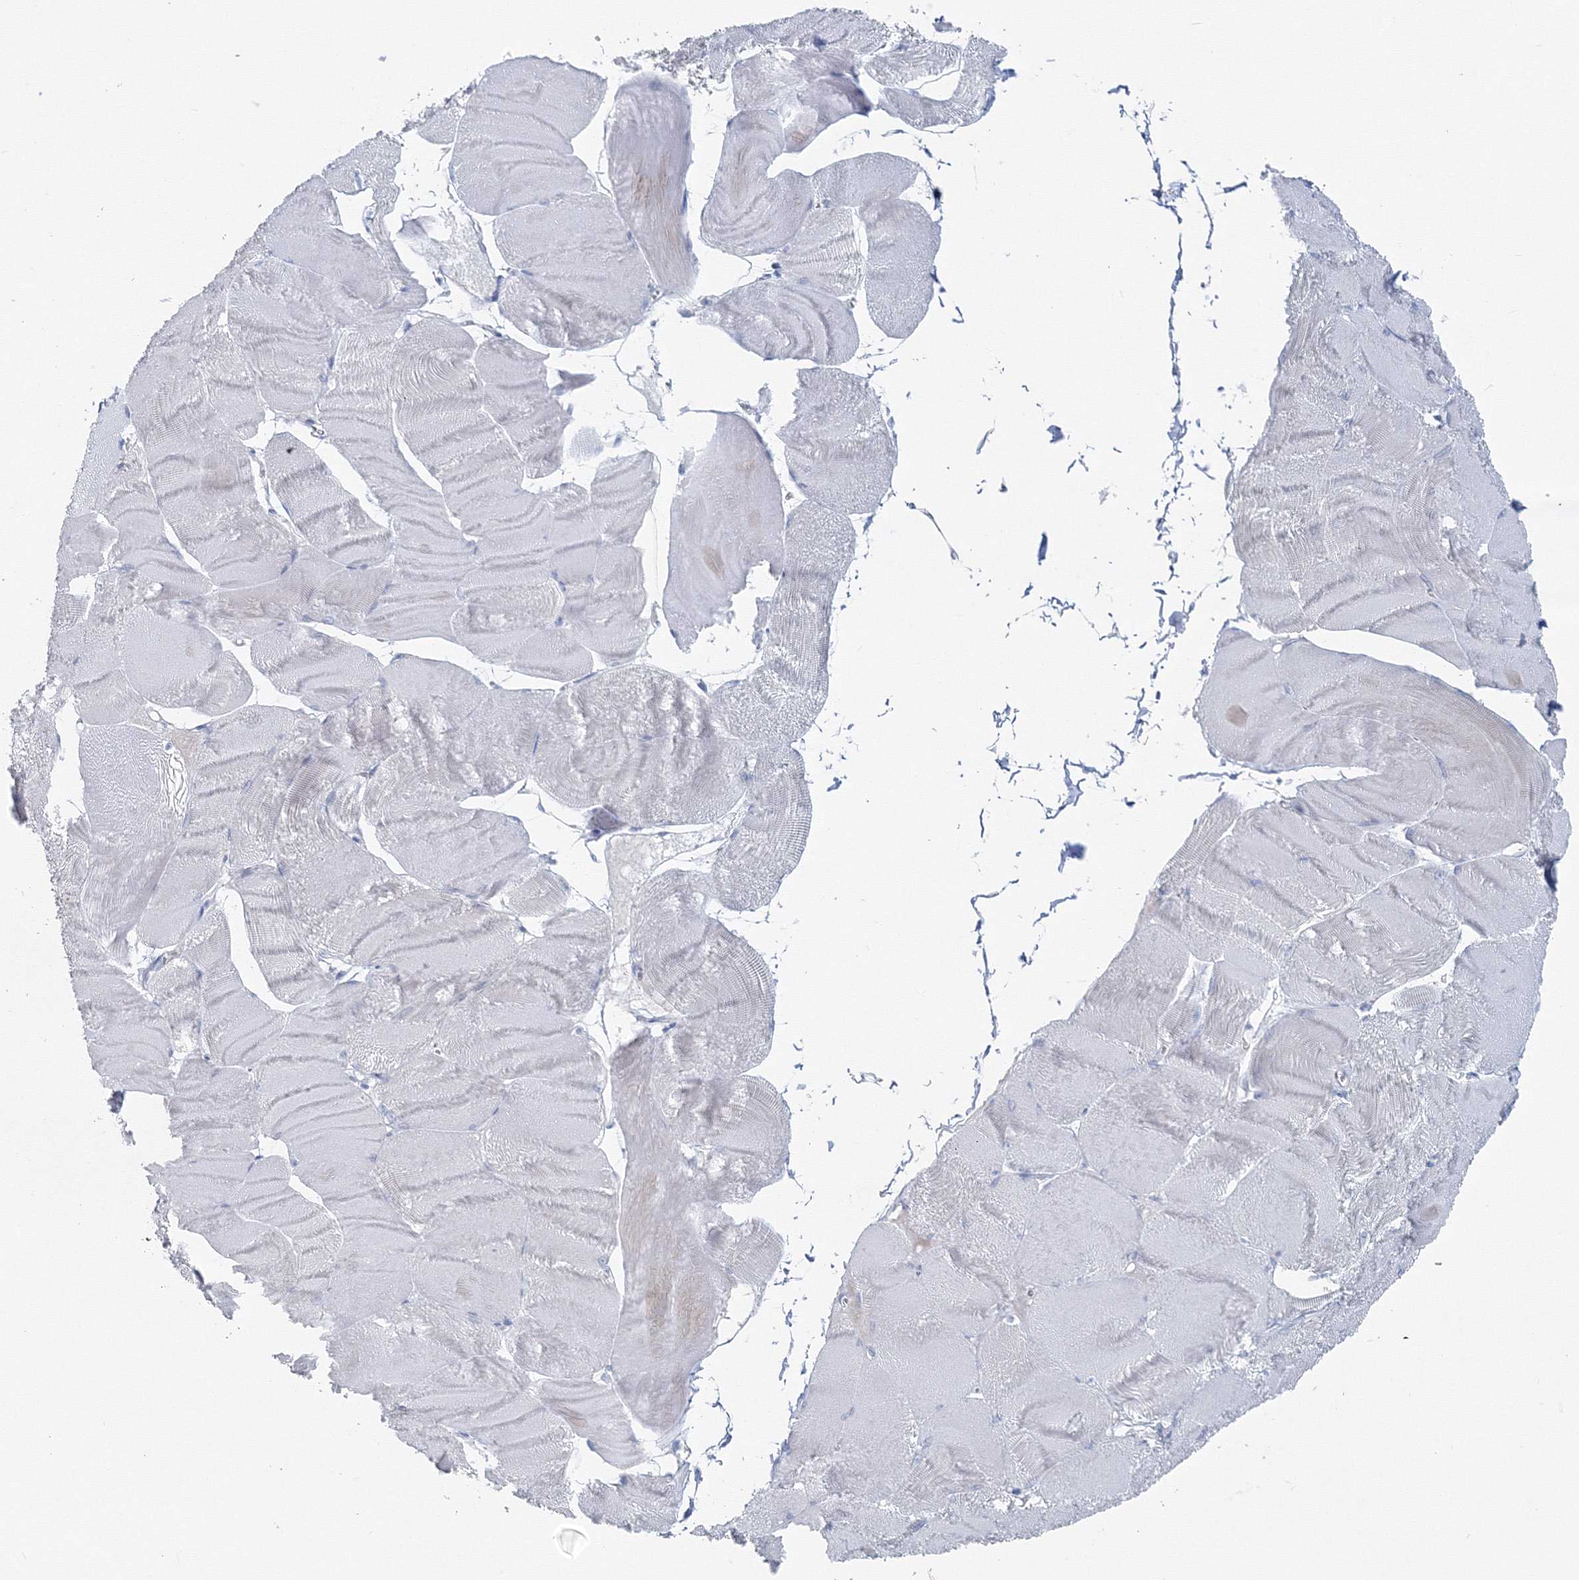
{"staining": {"intensity": "negative", "quantity": "none", "location": "none"}, "tissue": "skeletal muscle", "cell_type": "Myocytes", "image_type": "normal", "snomed": [{"axis": "morphology", "description": "Normal tissue, NOS"}, {"axis": "morphology", "description": "Basal cell carcinoma"}, {"axis": "topography", "description": "Skeletal muscle"}], "caption": "High power microscopy photomicrograph of an immunohistochemistry micrograph of normal skeletal muscle, revealing no significant expression in myocytes. (DAB immunohistochemistry (IHC), high magnification).", "gene": "GCKR", "patient": {"sex": "female", "age": 64}}